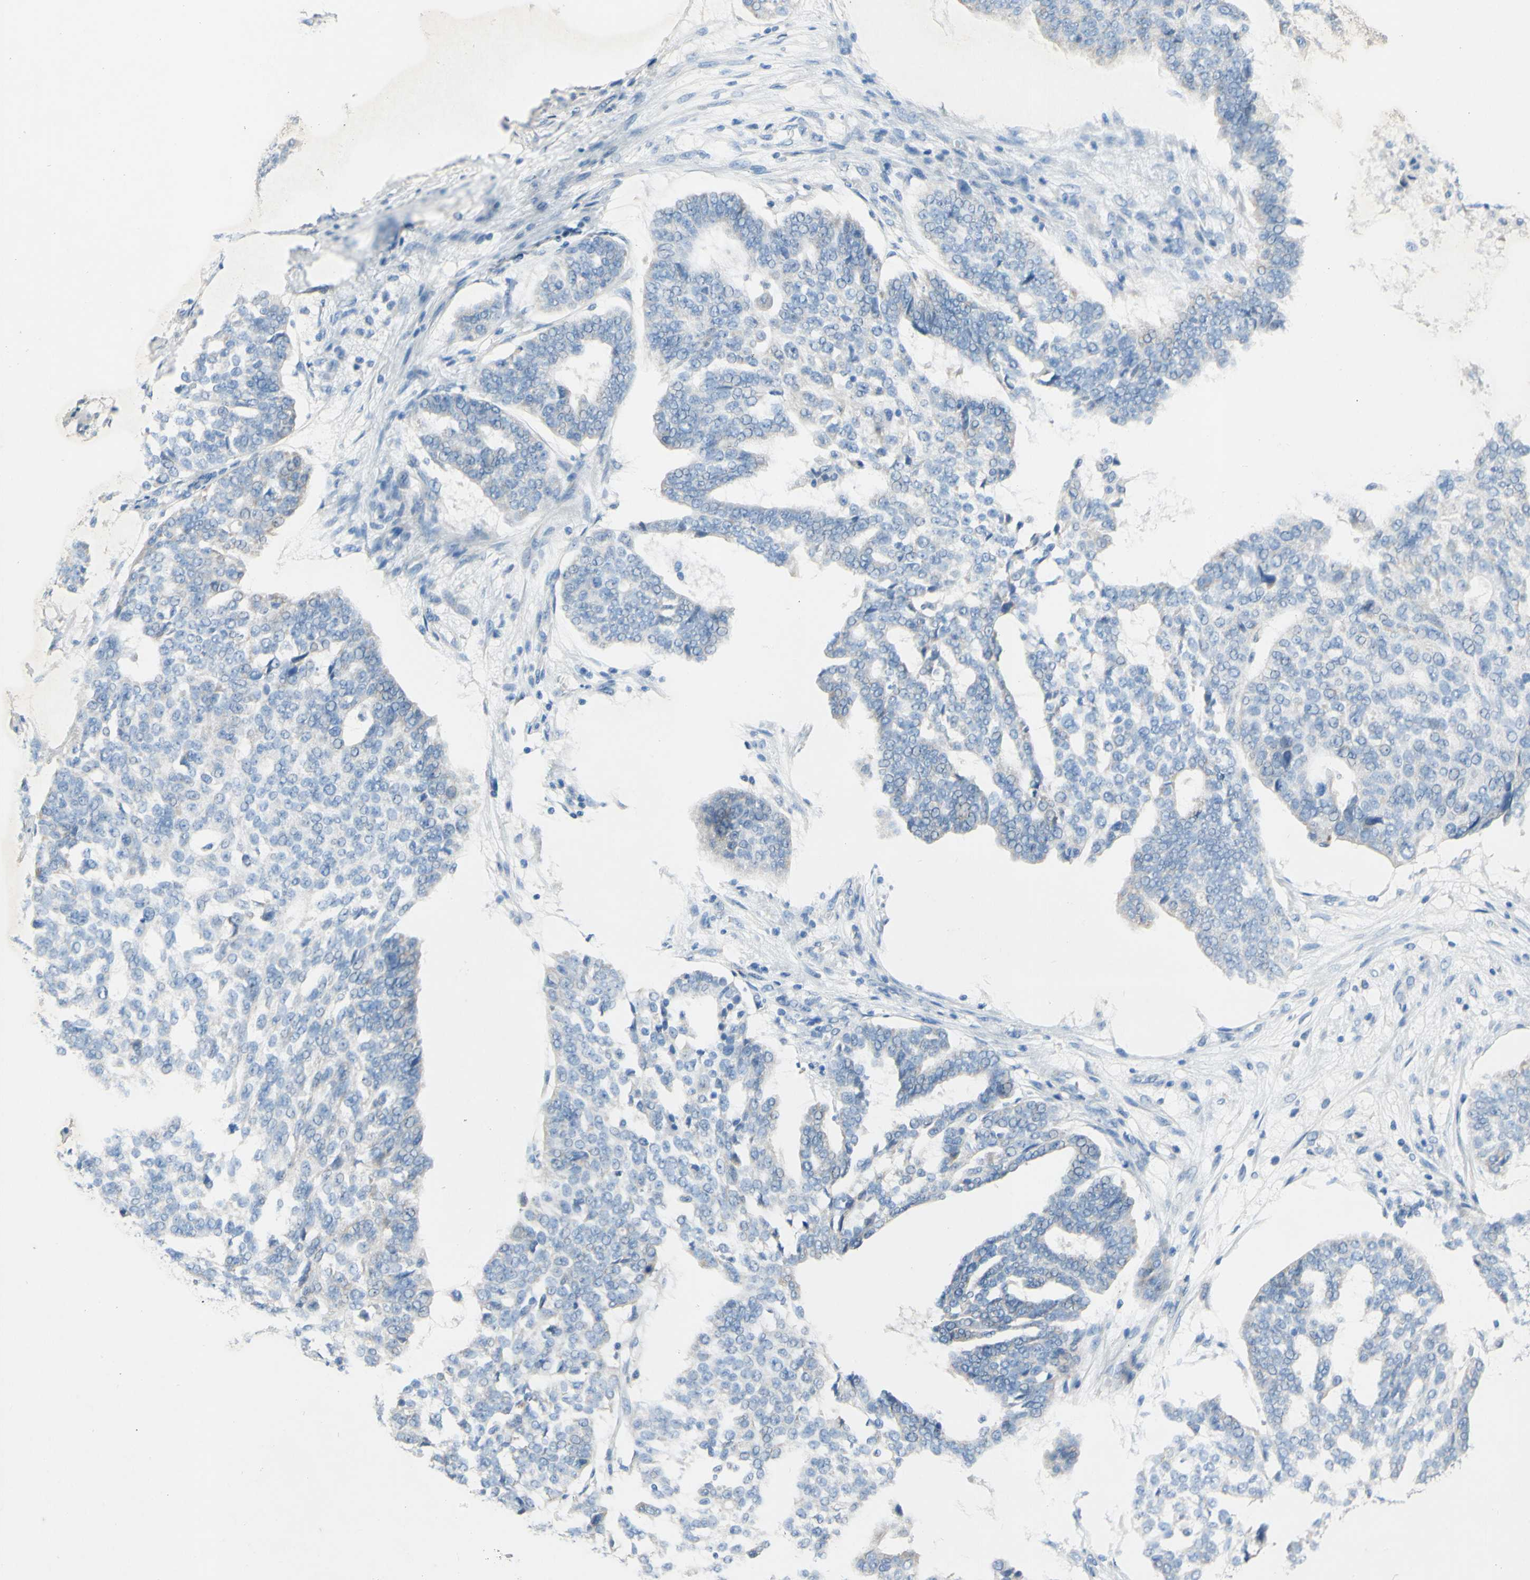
{"staining": {"intensity": "negative", "quantity": "none", "location": "none"}, "tissue": "ovarian cancer", "cell_type": "Tumor cells", "image_type": "cancer", "snomed": [{"axis": "morphology", "description": "Cystadenocarcinoma, serous, NOS"}, {"axis": "topography", "description": "Ovary"}], "caption": "Tumor cells are negative for protein expression in human ovarian cancer (serous cystadenocarcinoma). The staining was performed using DAB (3,3'-diaminobenzidine) to visualize the protein expression in brown, while the nuclei were stained in blue with hematoxylin (Magnification: 20x).", "gene": "ACADL", "patient": {"sex": "female", "age": 59}}